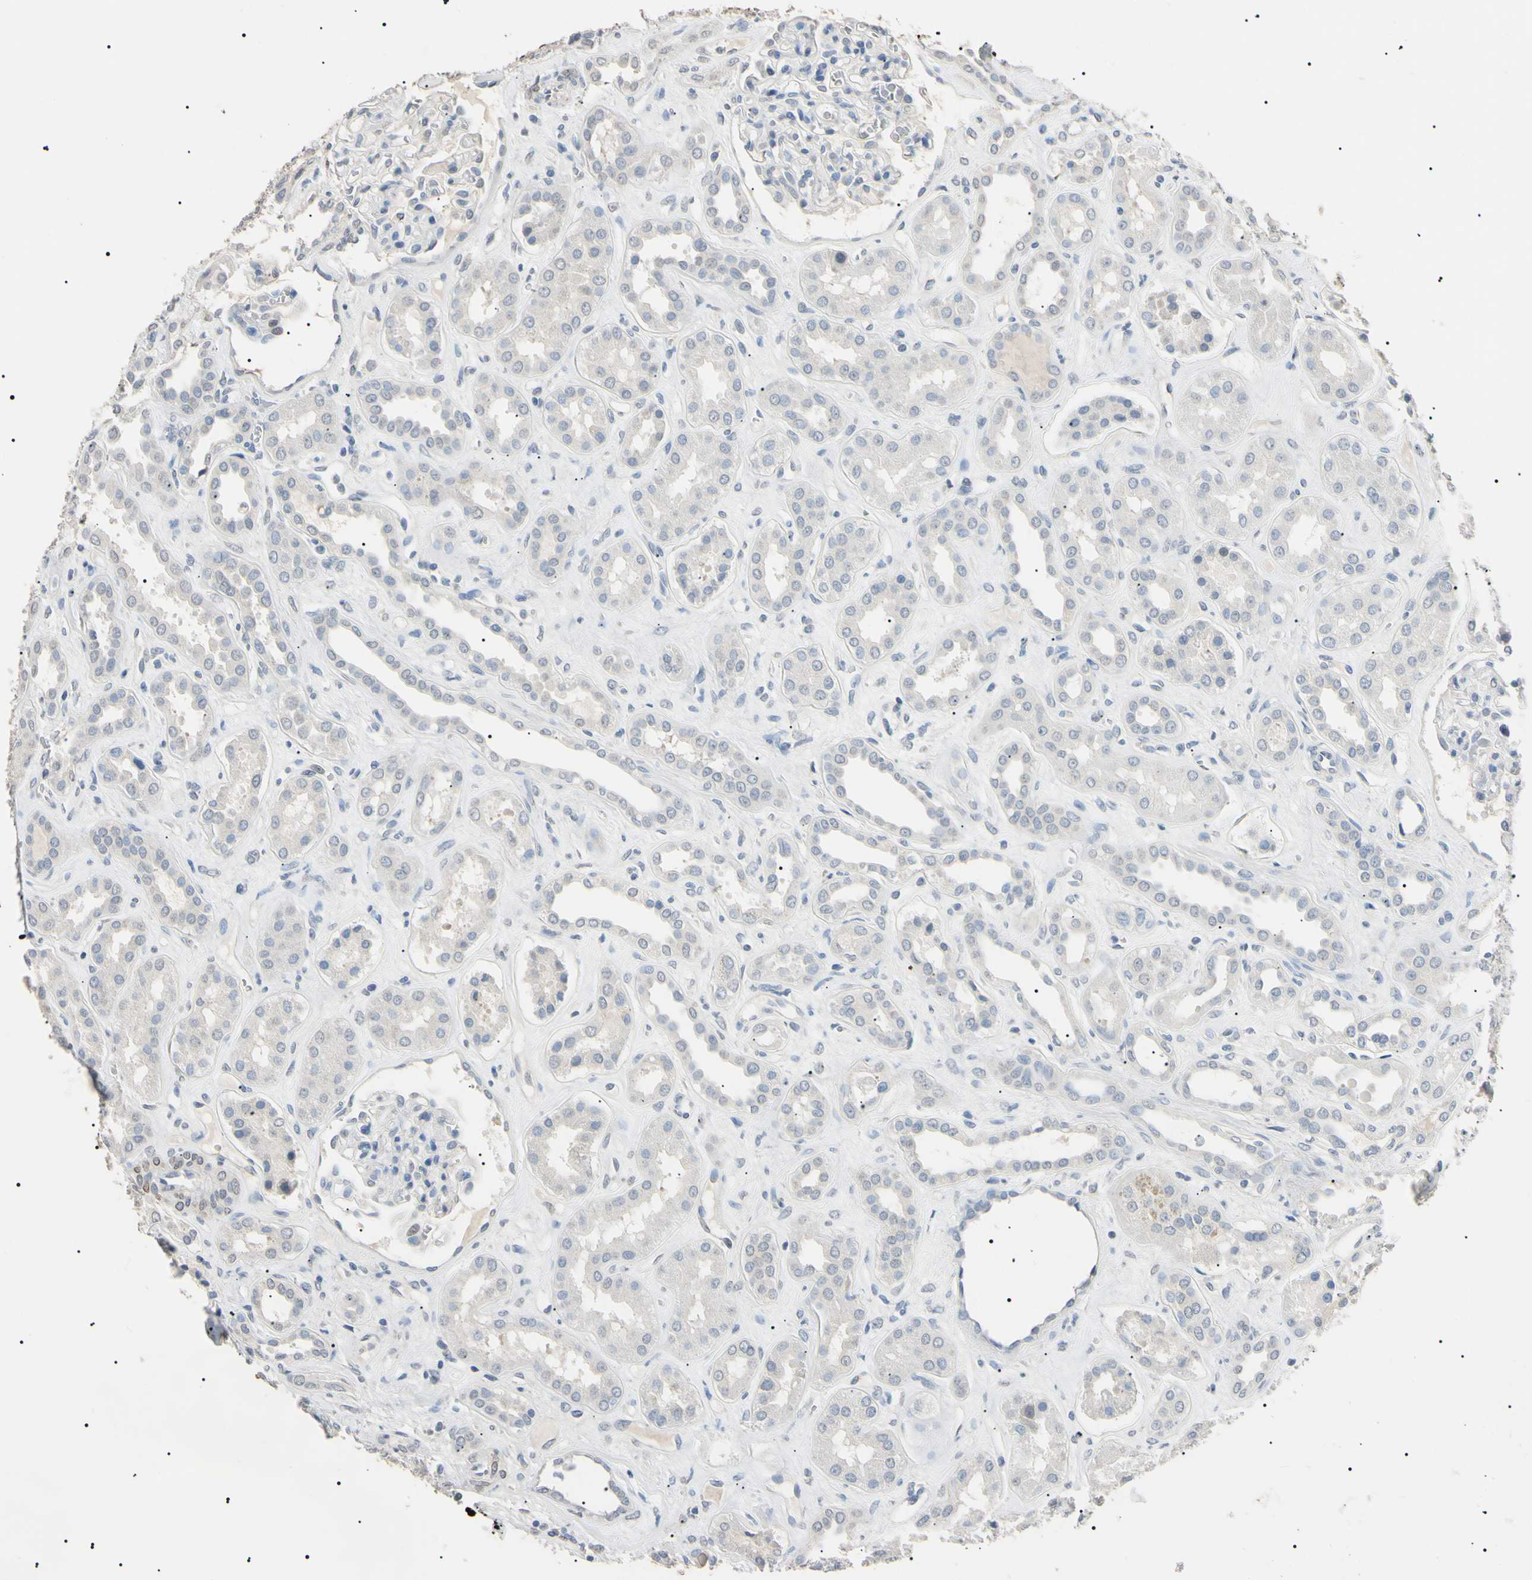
{"staining": {"intensity": "negative", "quantity": "none", "location": "none"}, "tissue": "kidney", "cell_type": "Cells in glomeruli", "image_type": "normal", "snomed": [{"axis": "morphology", "description": "Normal tissue, NOS"}, {"axis": "topography", "description": "Kidney"}], "caption": "The micrograph displays no significant positivity in cells in glomeruli of kidney.", "gene": "CGB3", "patient": {"sex": "male", "age": 59}}